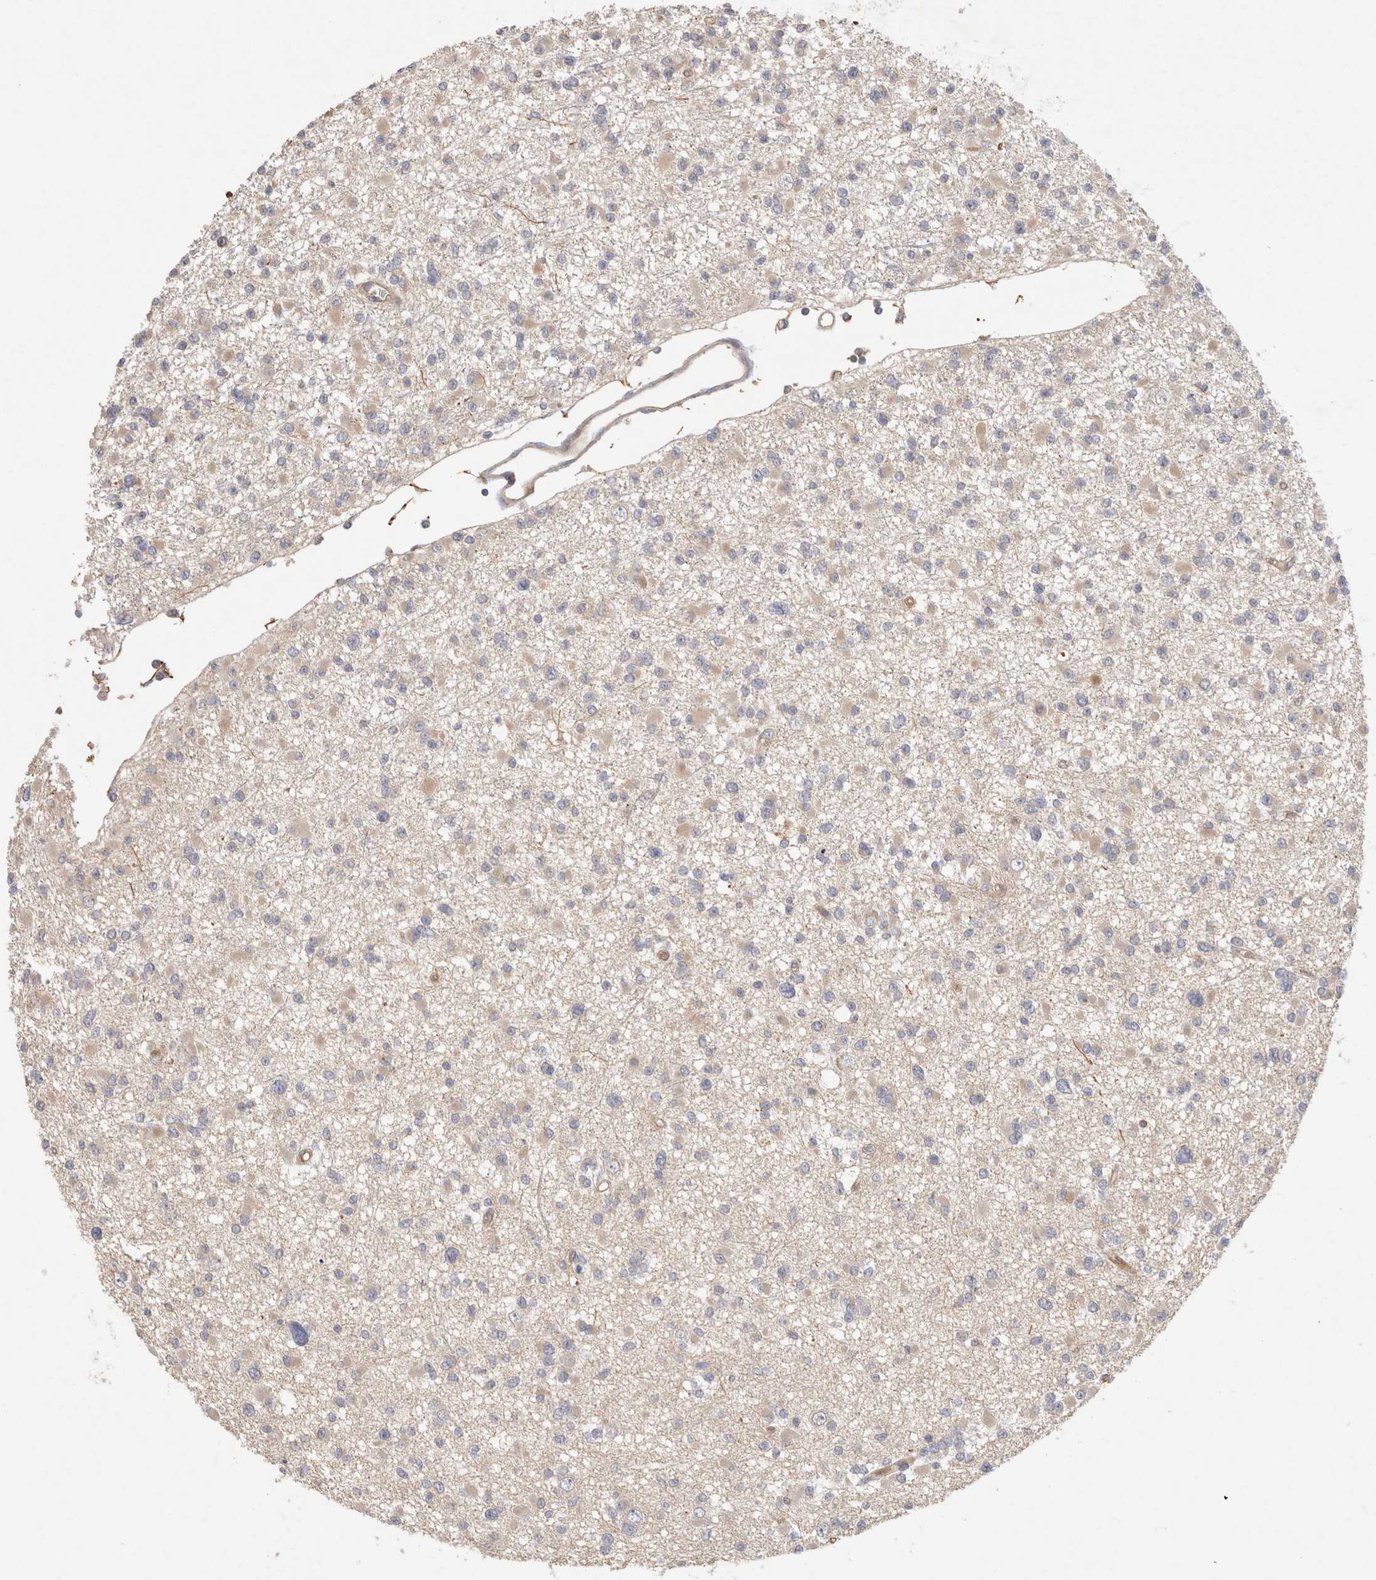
{"staining": {"intensity": "negative", "quantity": "none", "location": "none"}, "tissue": "glioma", "cell_type": "Tumor cells", "image_type": "cancer", "snomed": [{"axis": "morphology", "description": "Glioma, malignant, Low grade"}, {"axis": "topography", "description": "Brain"}], "caption": "An IHC histopathology image of glioma is shown. There is no staining in tumor cells of glioma.", "gene": "PPP1R42", "patient": {"sex": "female", "age": 22}}